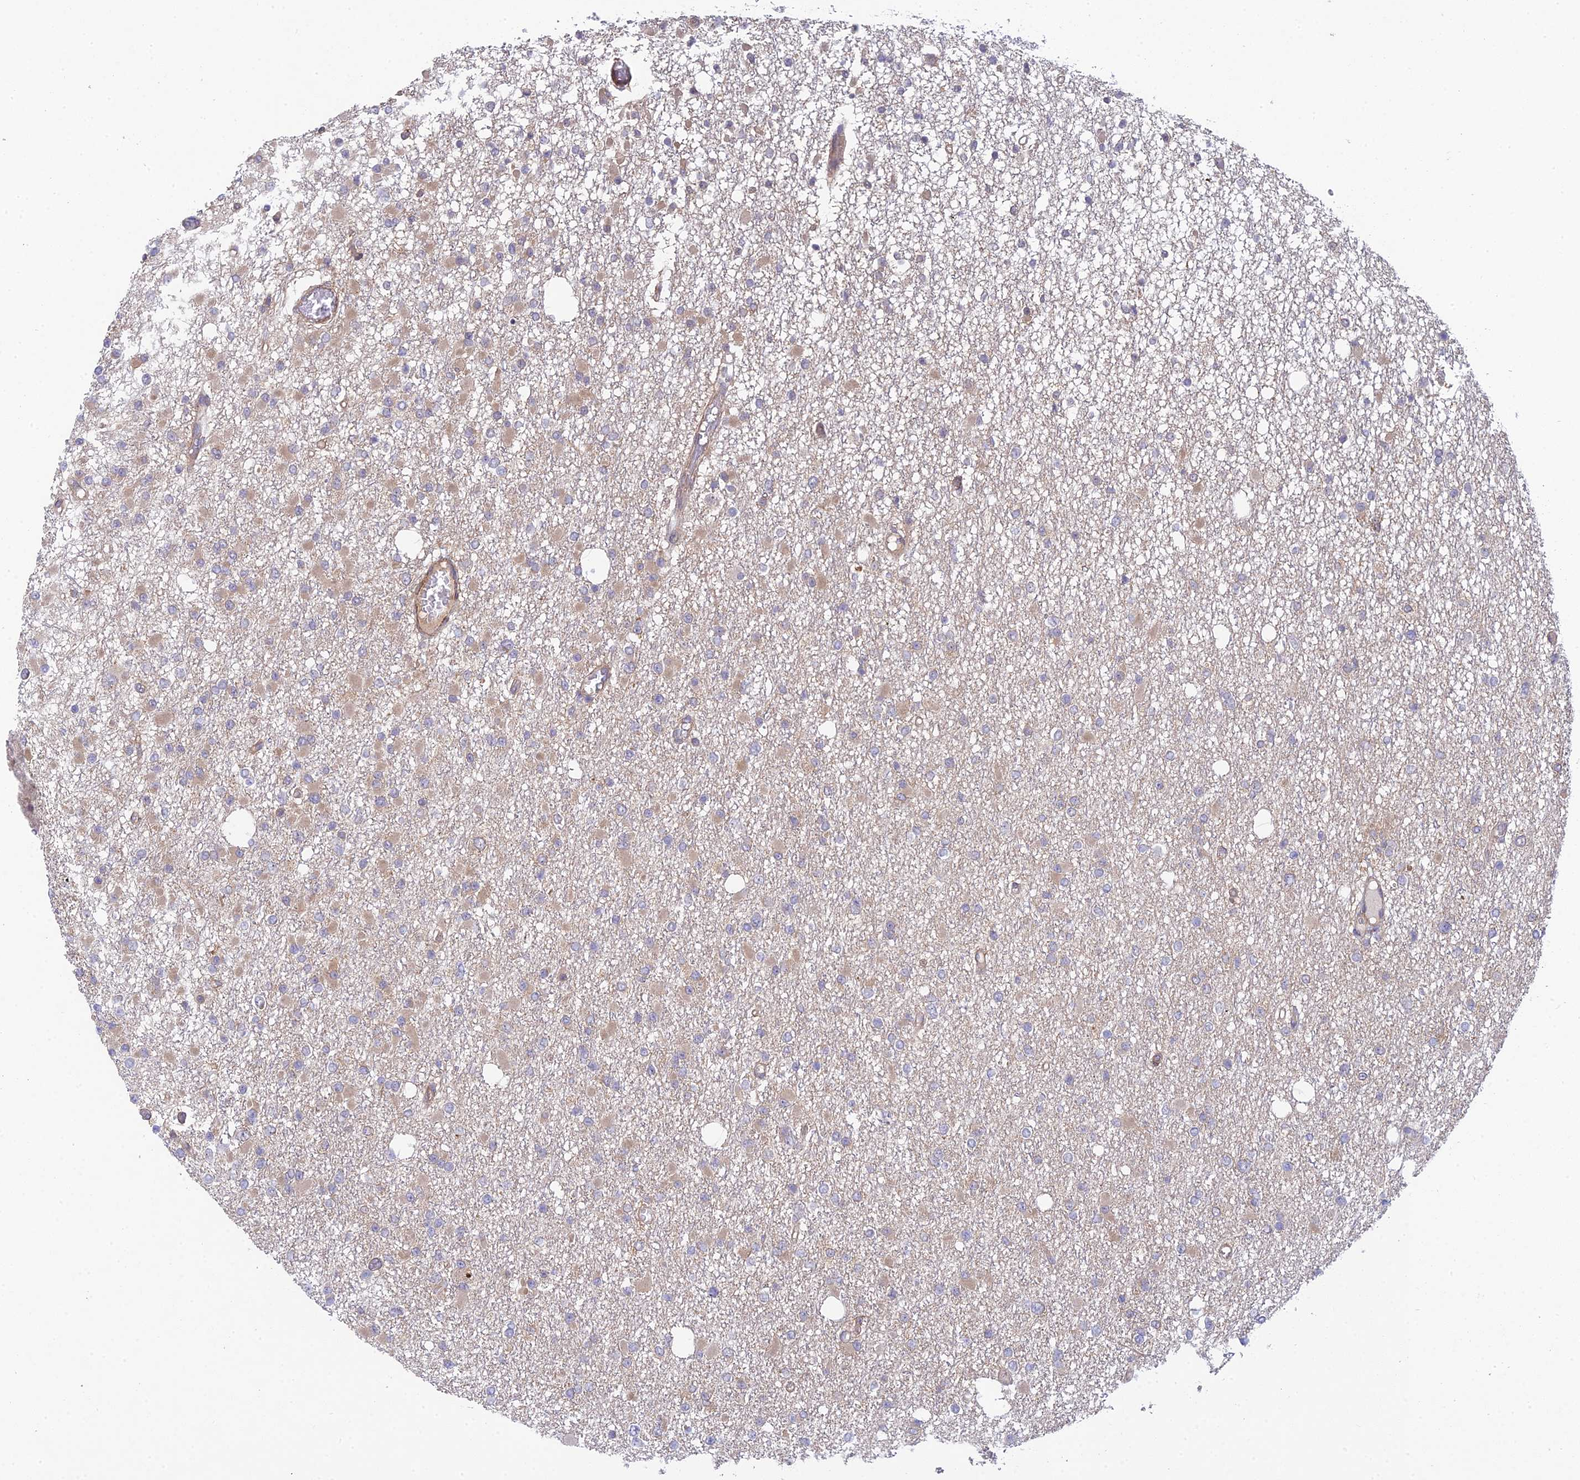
{"staining": {"intensity": "weak", "quantity": "<25%", "location": "cytoplasmic/membranous"}, "tissue": "glioma", "cell_type": "Tumor cells", "image_type": "cancer", "snomed": [{"axis": "morphology", "description": "Glioma, malignant, Low grade"}, {"axis": "topography", "description": "Brain"}], "caption": "Tumor cells are negative for protein expression in human glioma.", "gene": "INCA1", "patient": {"sex": "female", "age": 22}}